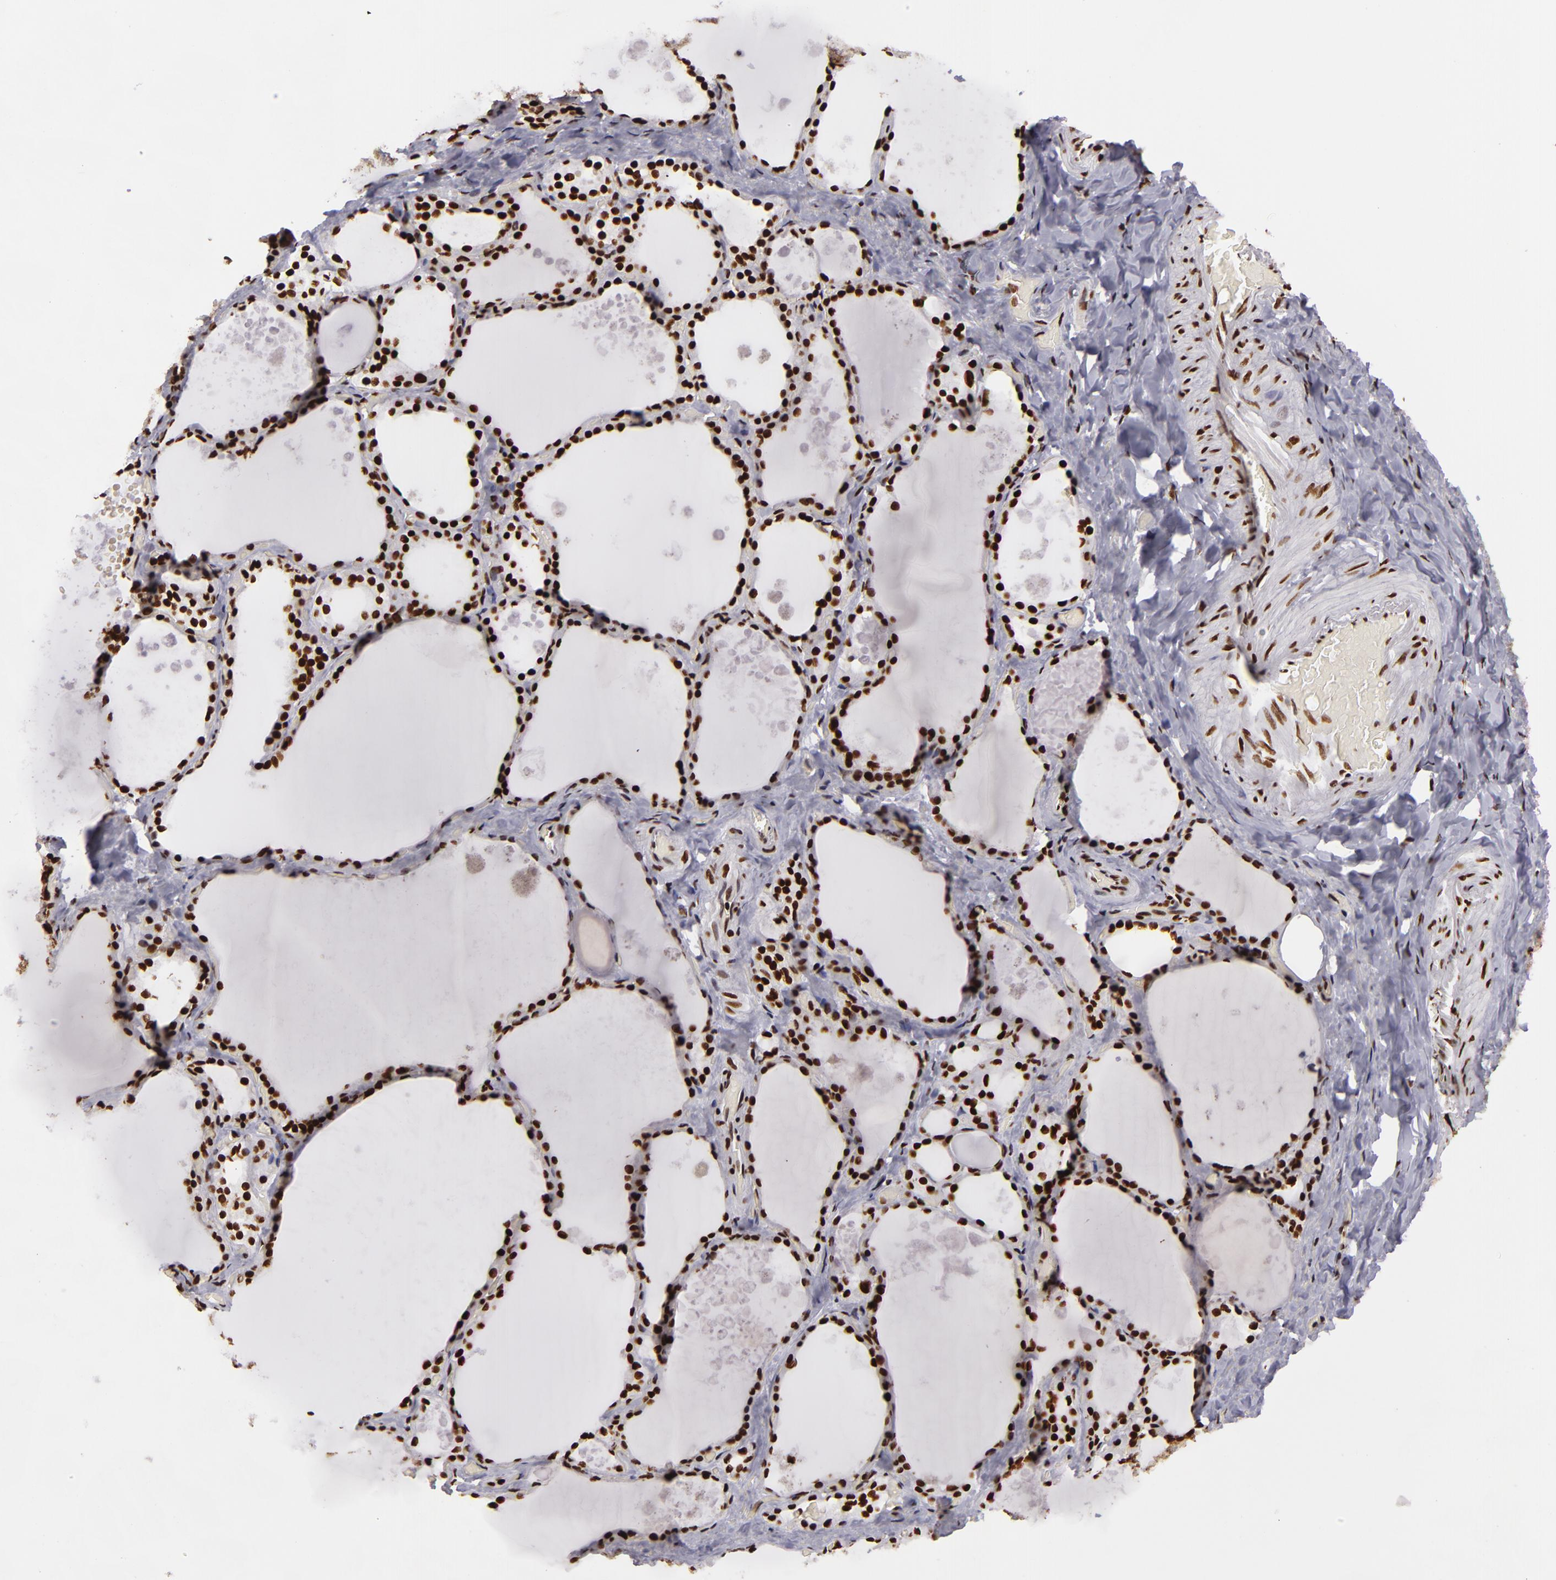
{"staining": {"intensity": "strong", "quantity": ">75%", "location": "nuclear"}, "tissue": "thyroid gland", "cell_type": "Glandular cells", "image_type": "normal", "snomed": [{"axis": "morphology", "description": "Normal tissue, NOS"}, {"axis": "topography", "description": "Thyroid gland"}], "caption": "Normal thyroid gland reveals strong nuclear staining in approximately >75% of glandular cells, visualized by immunohistochemistry.", "gene": "SAFB", "patient": {"sex": "male", "age": 61}}